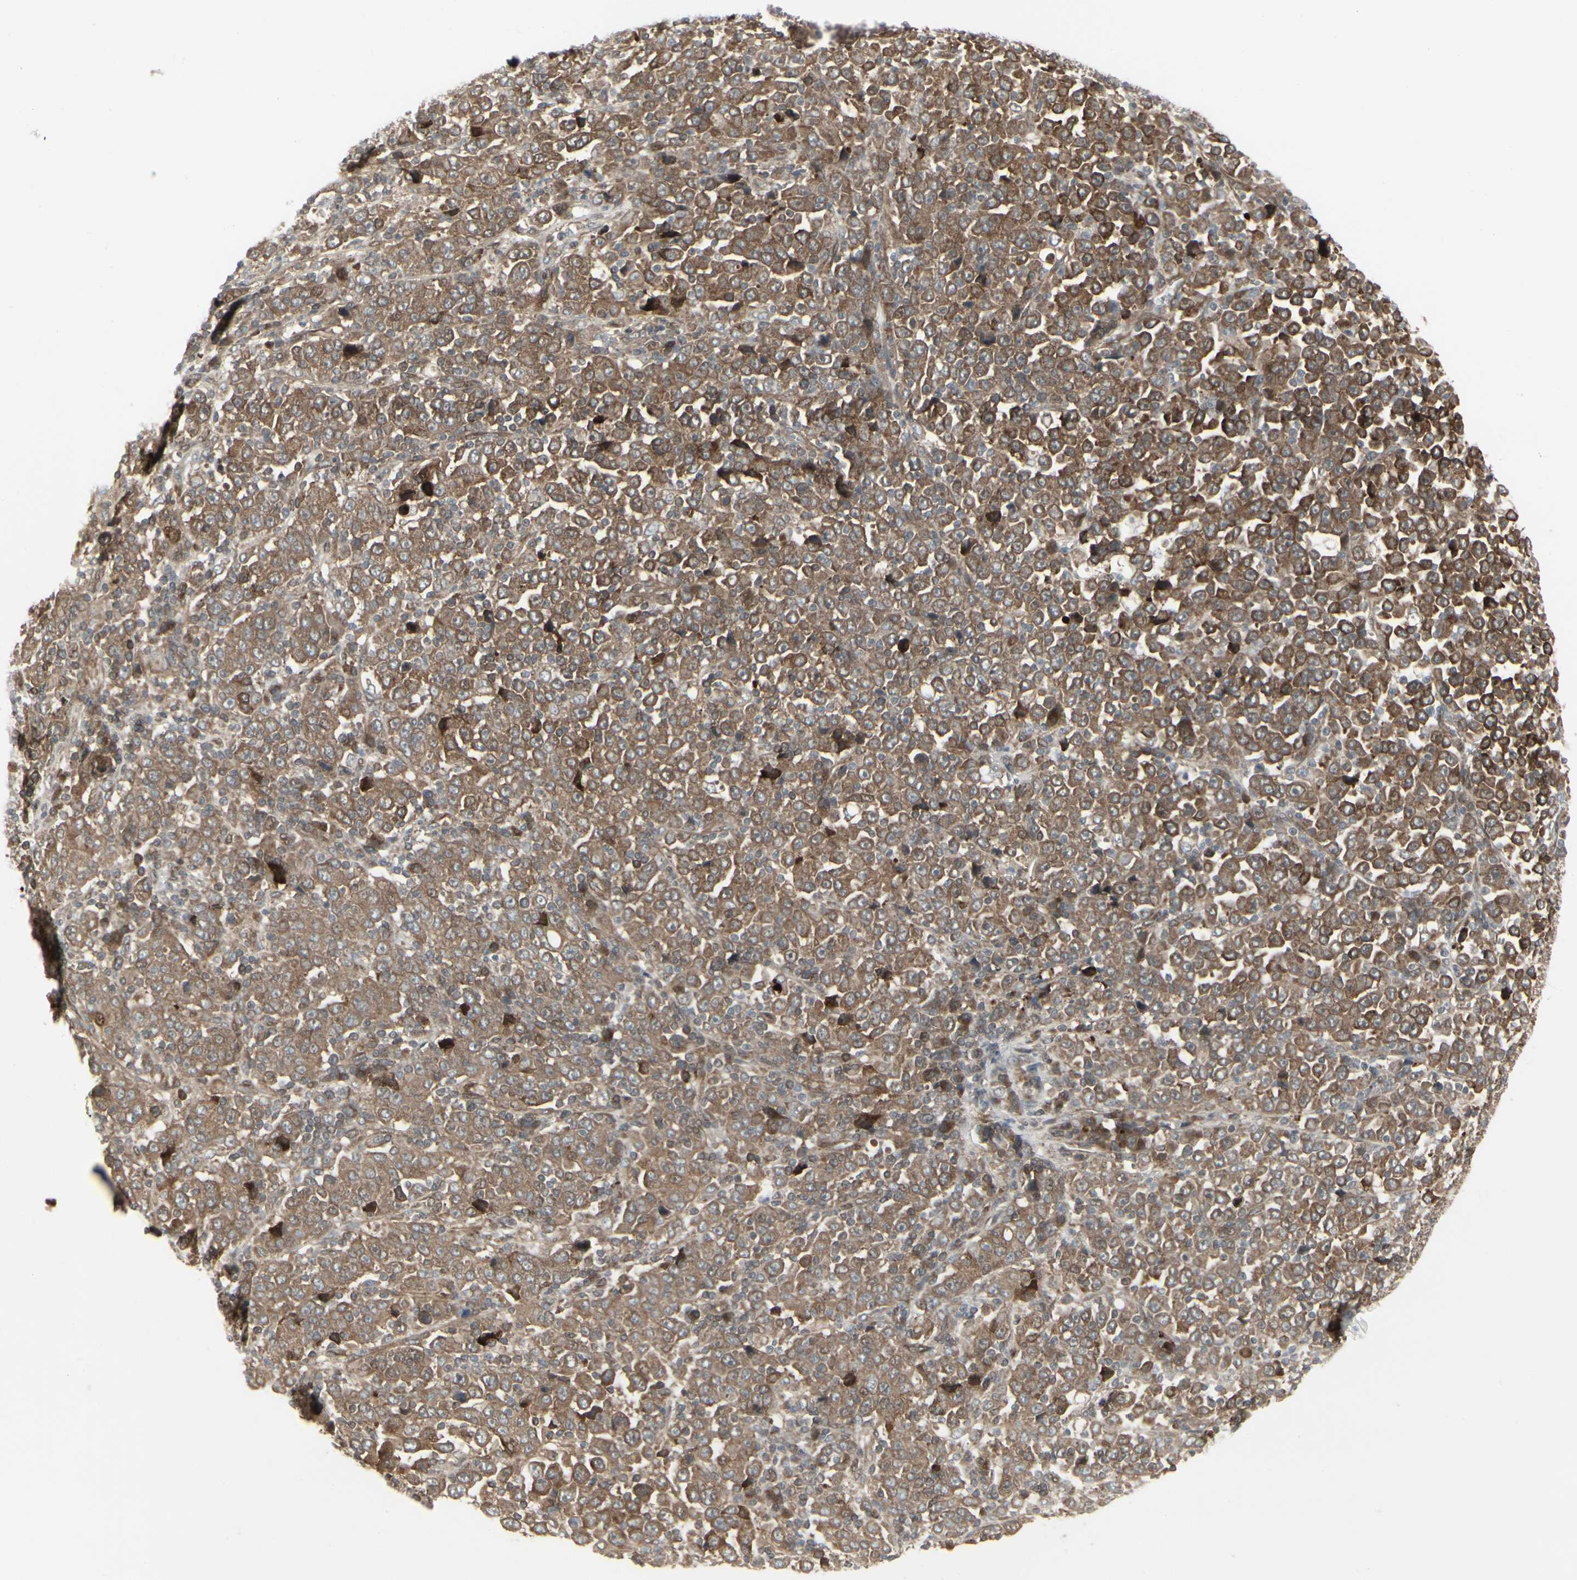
{"staining": {"intensity": "moderate", "quantity": ">75%", "location": "cytoplasmic/membranous"}, "tissue": "stomach cancer", "cell_type": "Tumor cells", "image_type": "cancer", "snomed": [{"axis": "morphology", "description": "Normal tissue, NOS"}, {"axis": "morphology", "description": "Adenocarcinoma, NOS"}, {"axis": "topography", "description": "Stomach, upper"}, {"axis": "topography", "description": "Stomach"}], "caption": "Brown immunohistochemical staining in stomach cancer (adenocarcinoma) demonstrates moderate cytoplasmic/membranous positivity in about >75% of tumor cells. (DAB (3,3'-diaminobenzidine) = brown stain, brightfield microscopy at high magnification).", "gene": "IGFBP6", "patient": {"sex": "male", "age": 59}}